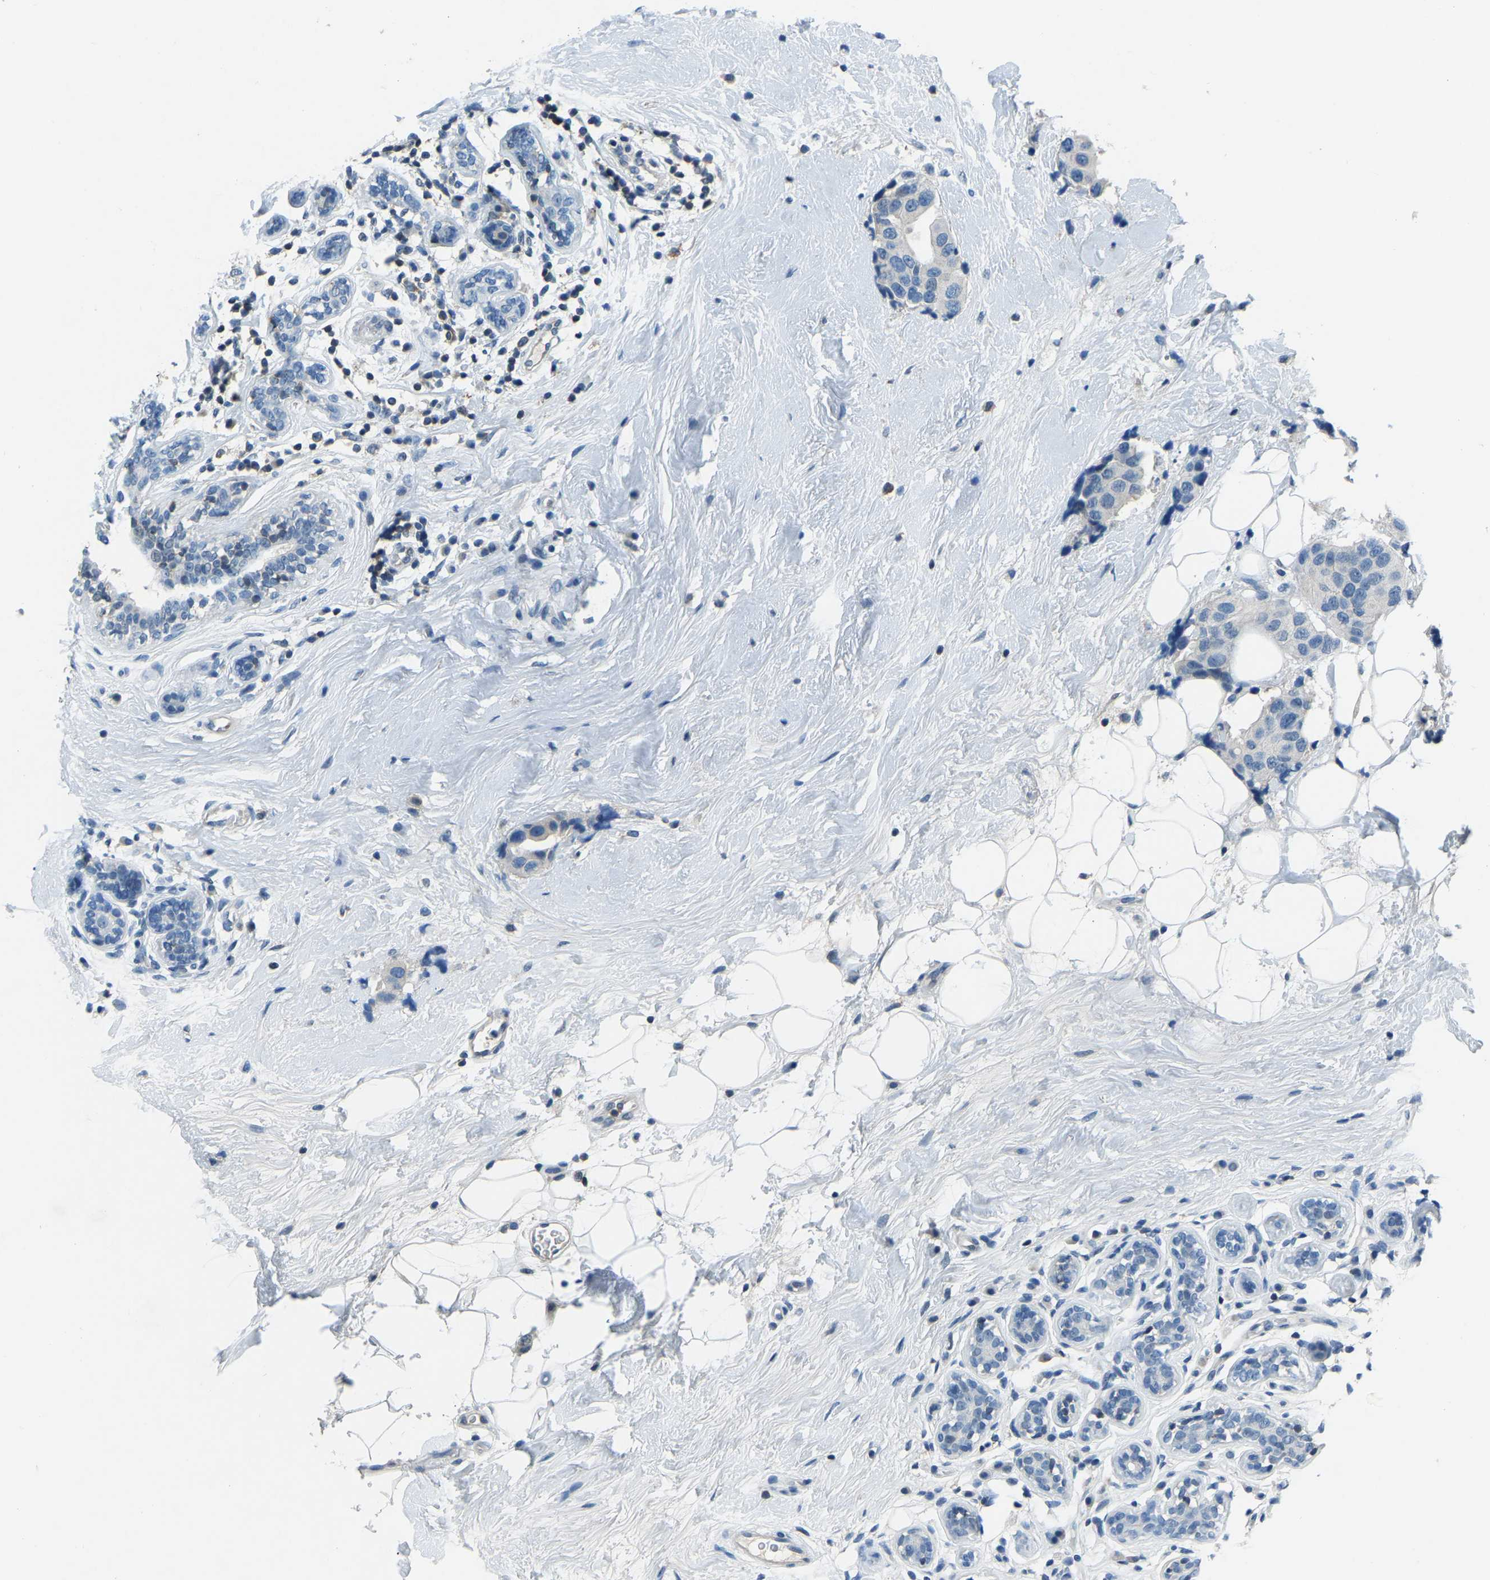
{"staining": {"intensity": "negative", "quantity": "none", "location": "none"}, "tissue": "breast cancer", "cell_type": "Tumor cells", "image_type": "cancer", "snomed": [{"axis": "morphology", "description": "Normal tissue, NOS"}, {"axis": "morphology", "description": "Duct carcinoma"}, {"axis": "topography", "description": "Breast"}], "caption": "Tumor cells show no significant protein staining in breast cancer.", "gene": "XIRP1", "patient": {"sex": "female", "age": 39}}